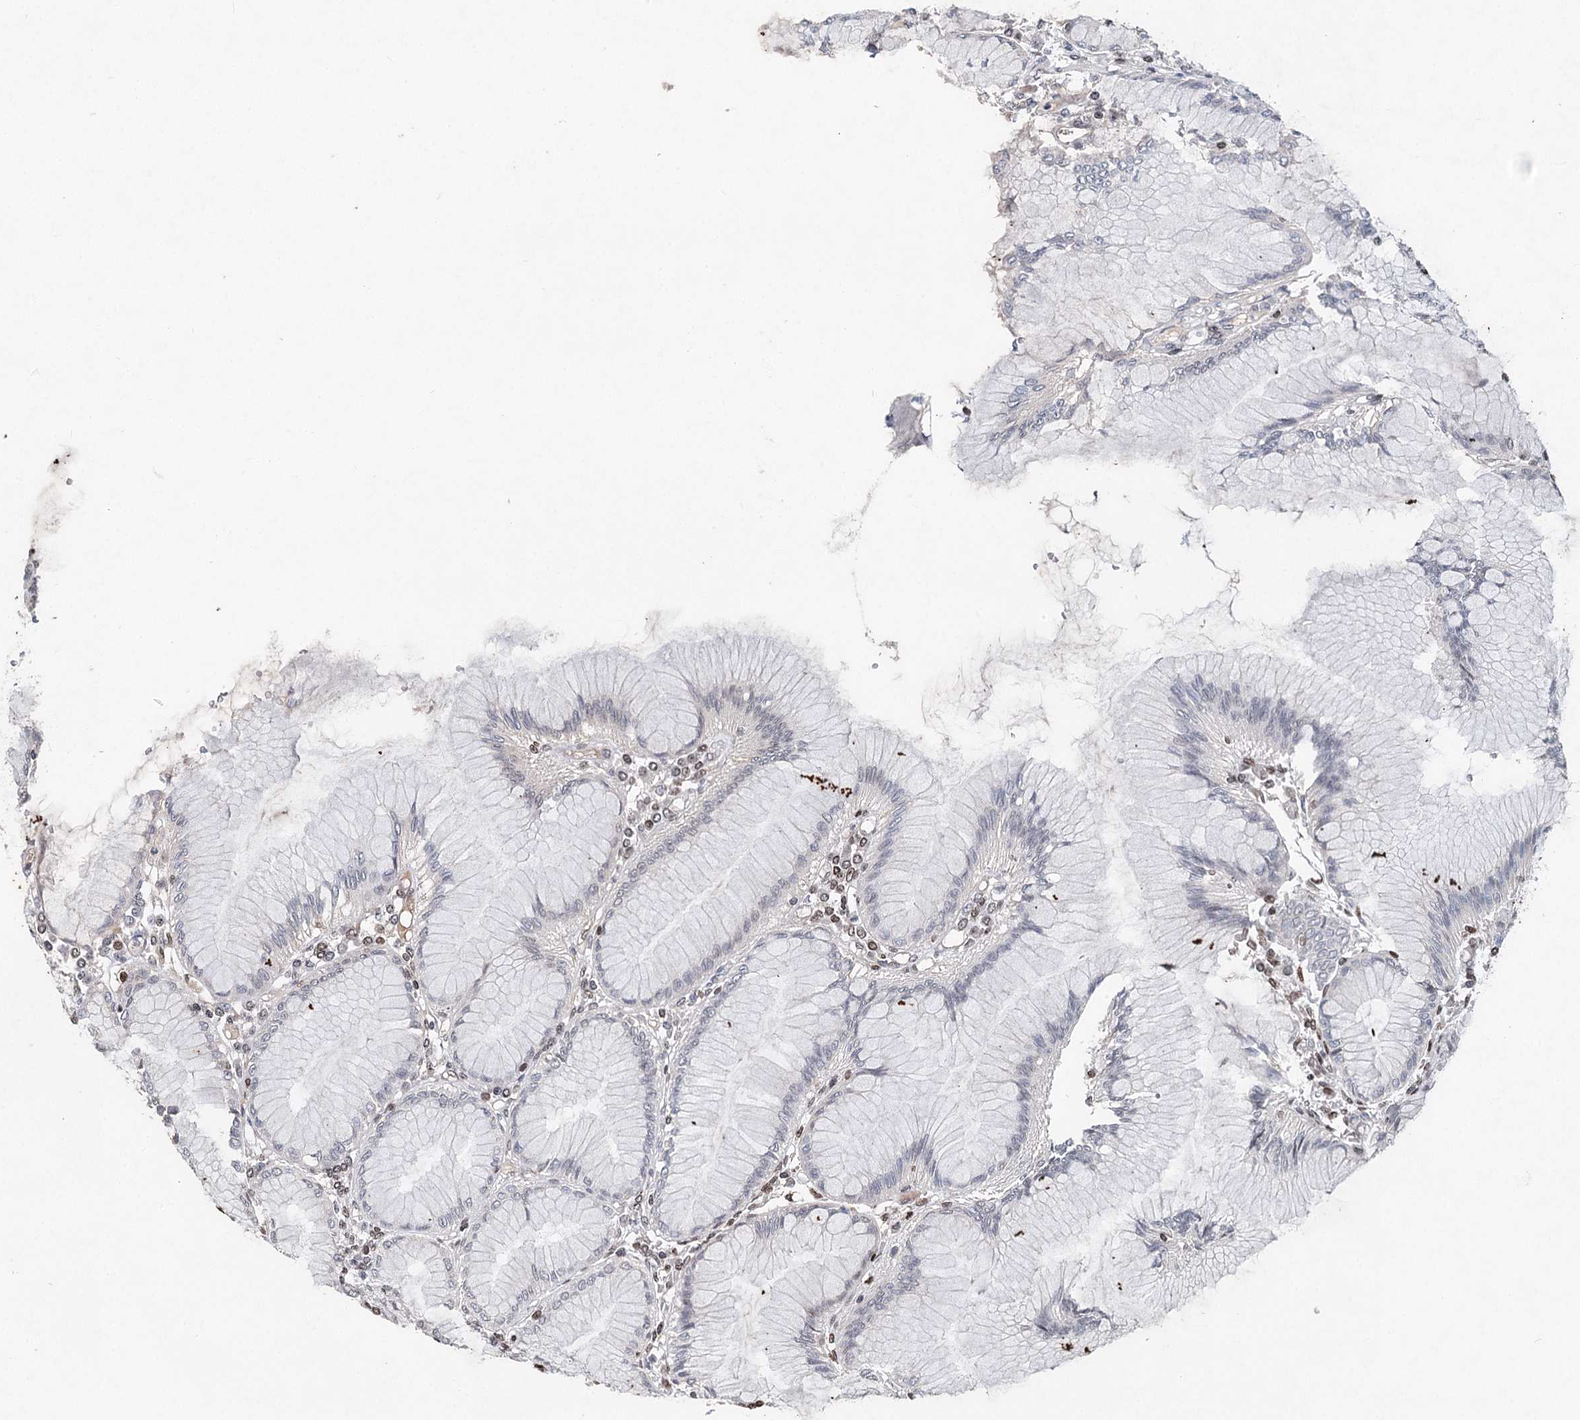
{"staining": {"intensity": "weak", "quantity": "<25%", "location": "nuclear"}, "tissue": "stomach", "cell_type": "Glandular cells", "image_type": "normal", "snomed": [{"axis": "morphology", "description": "Normal tissue, NOS"}, {"axis": "topography", "description": "Stomach"}], "caption": "Immunohistochemistry image of benign stomach stained for a protein (brown), which exhibits no staining in glandular cells.", "gene": "FRMD4A", "patient": {"sex": "female", "age": 57}}